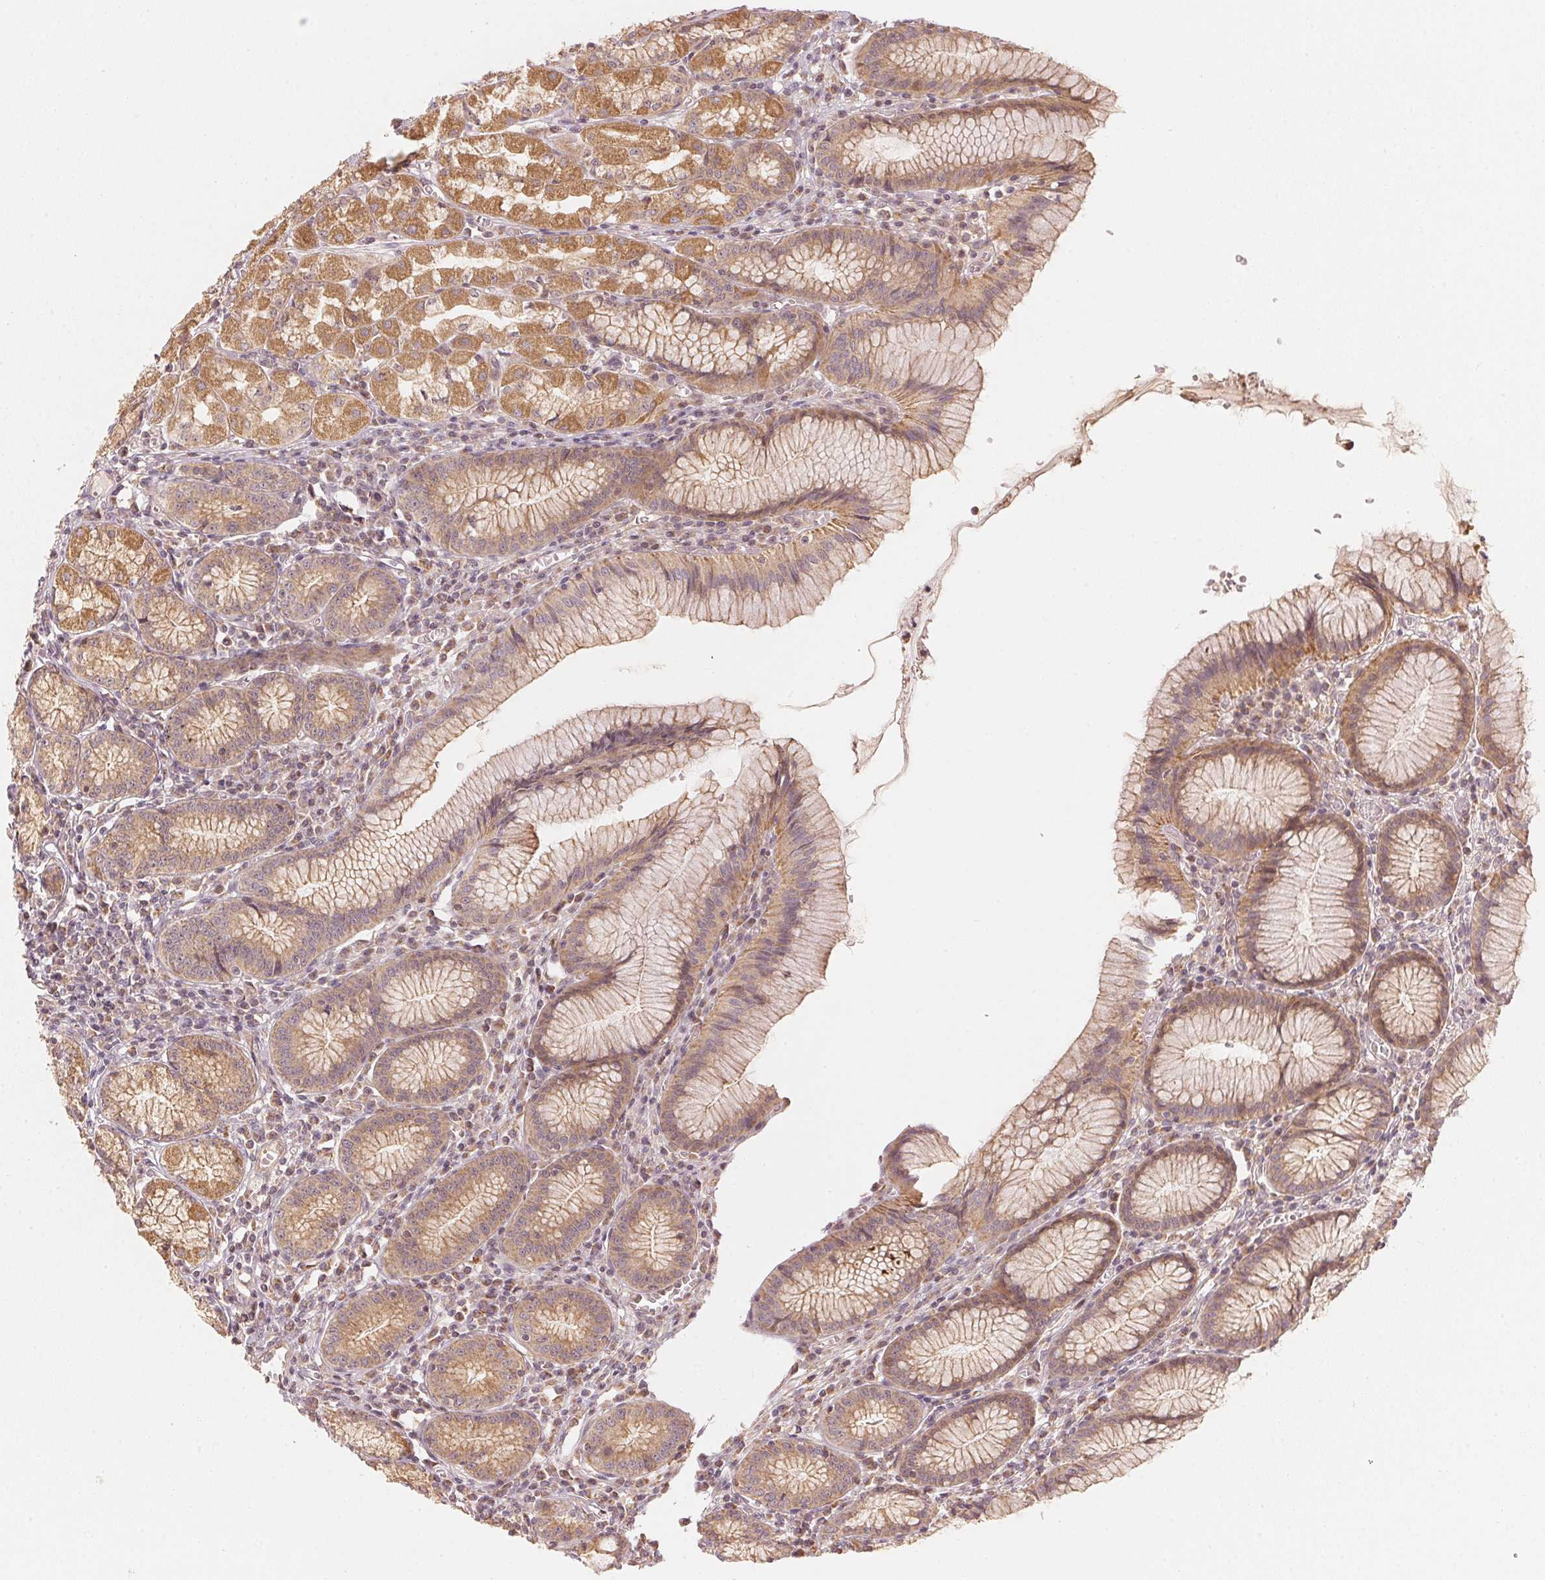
{"staining": {"intensity": "moderate", "quantity": ">75%", "location": "cytoplasmic/membranous"}, "tissue": "stomach", "cell_type": "Glandular cells", "image_type": "normal", "snomed": [{"axis": "morphology", "description": "Normal tissue, NOS"}, {"axis": "topography", "description": "Stomach"}], "caption": "Glandular cells show medium levels of moderate cytoplasmic/membranous staining in about >75% of cells in unremarkable human stomach. (DAB IHC, brown staining for protein, blue staining for nuclei).", "gene": "WDR54", "patient": {"sex": "male", "age": 55}}